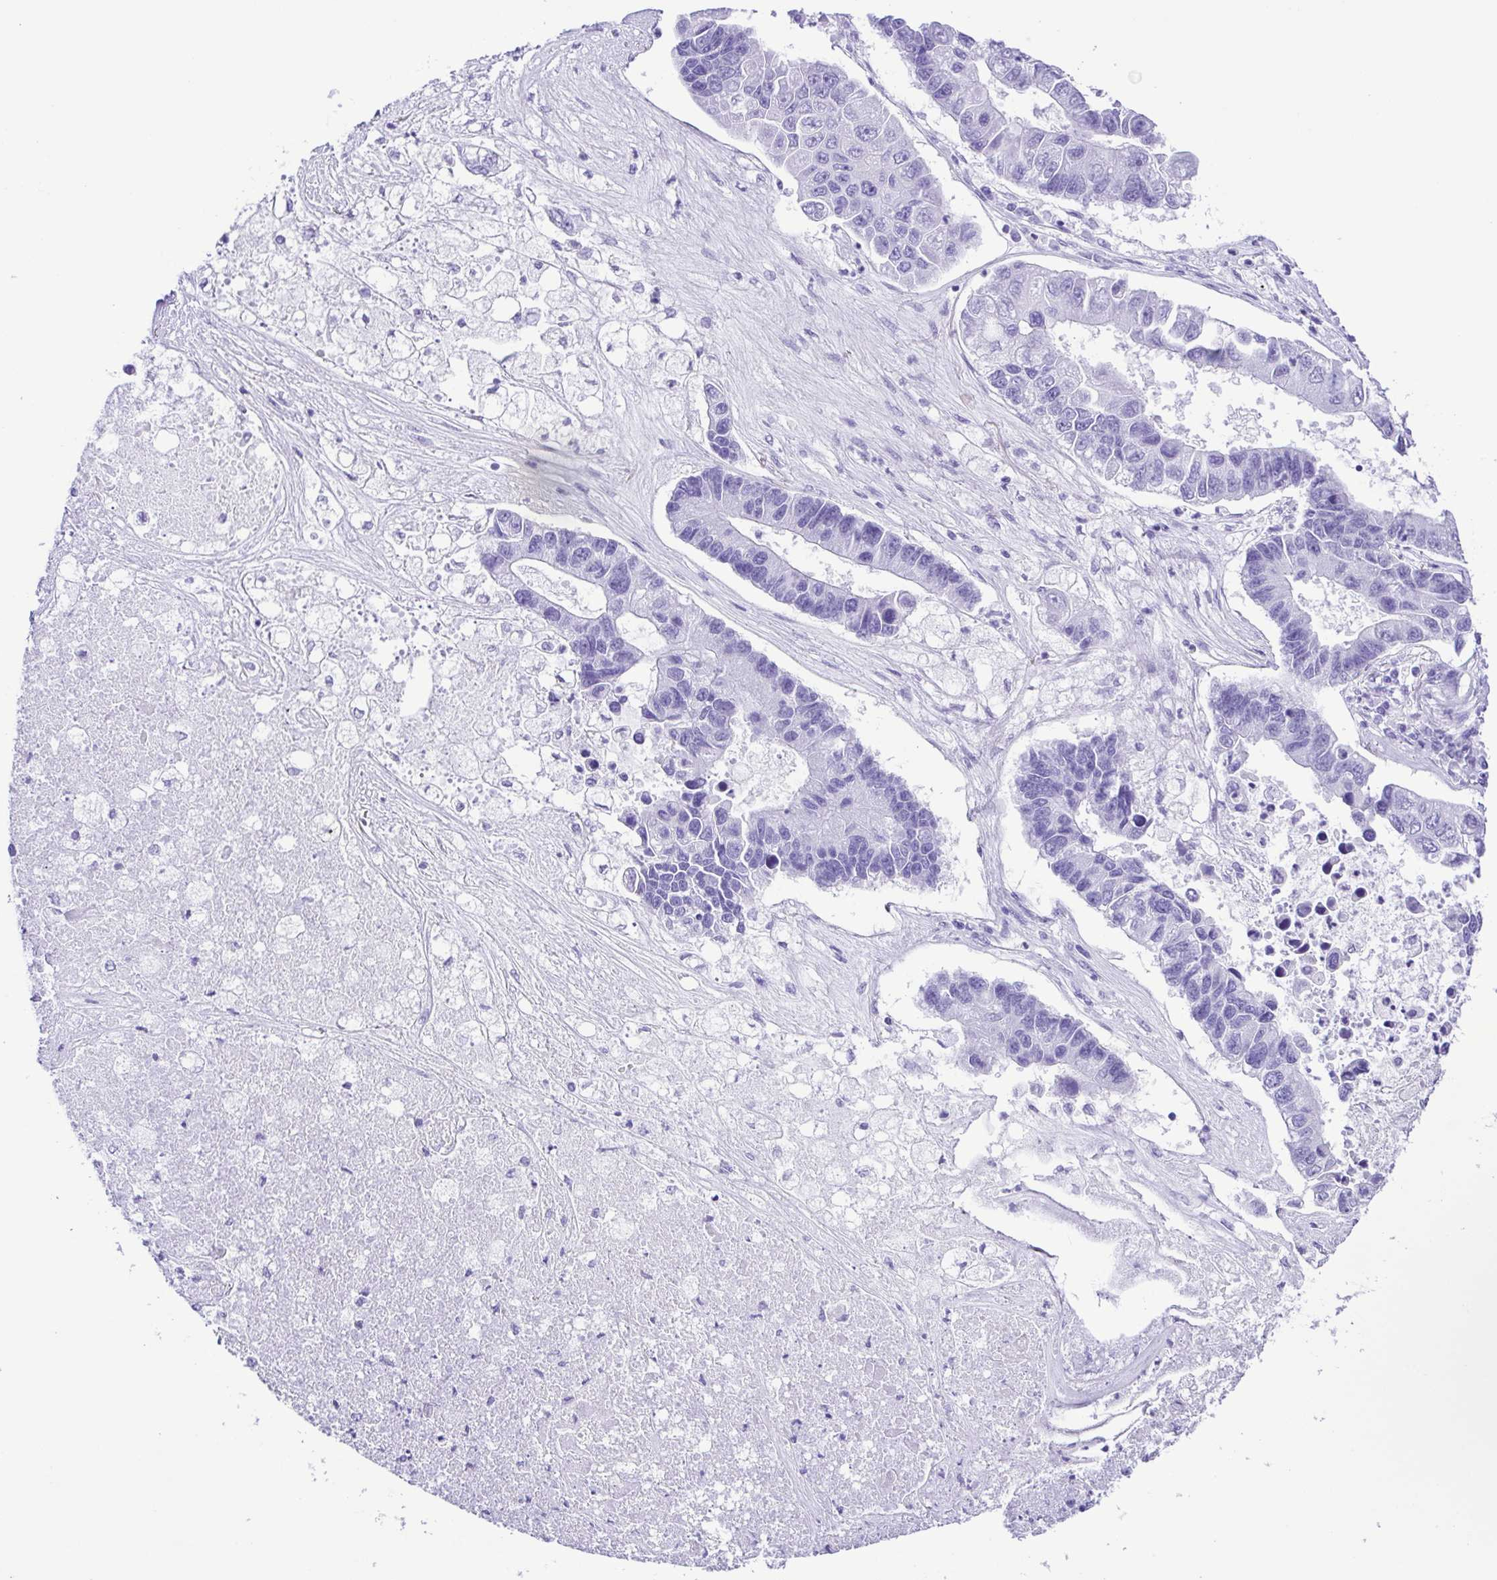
{"staining": {"intensity": "negative", "quantity": "none", "location": "none"}, "tissue": "lung cancer", "cell_type": "Tumor cells", "image_type": "cancer", "snomed": [{"axis": "morphology", "description": "Adenocarcinoma, NOS"}, {"axis": "topography", "description": "Bronchus"}, {"axis": "topography", "description": "Lung"}], "caption": "IHC photomicrograph of human lung cancer (adenocarcinoma) stained for a protein (brown), which shows no positivity in tumor cells.", "gene": "ERP27", "patient": {"sex": "female", "age": 51}}